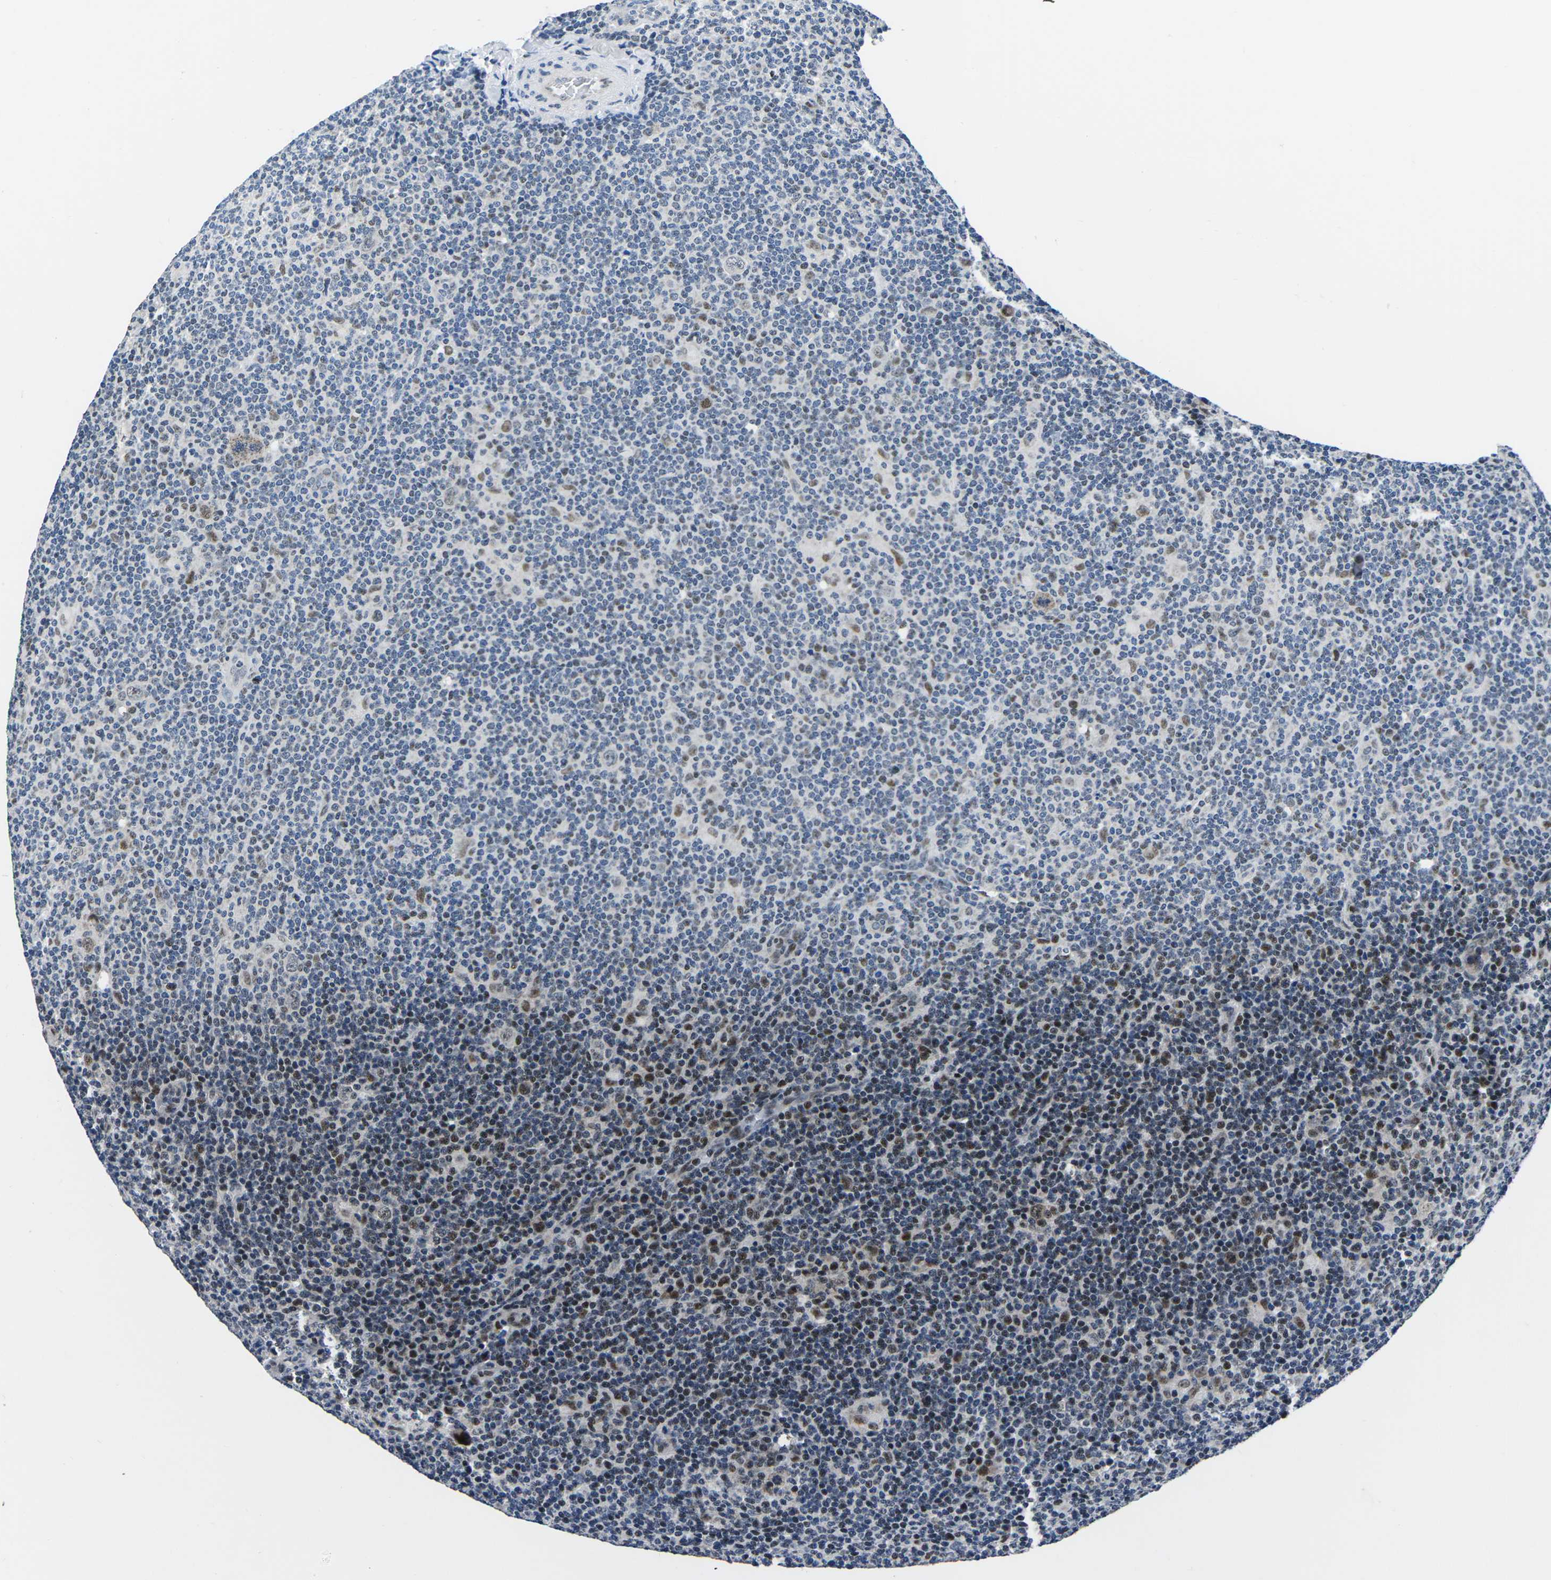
{"staining": {"intensity": "moderate", "quantity": "25%-75%", "location": "nuclear"}, "tissue": "lymphoma", "cell_type": "Tumor cells", "image_type": "cancer", "snomed": [{"axis": "morphology", "description": "Hodgkin's disease, NOS"}, {"axis": "topography", "description": "Lymph node"}], "caption": "A brown stain highlights moderate nuclear expression of a protein in lymphoma tumor cells. The staining is performed using DAB (3,3'-diaminobenzidine) brown chromogen to label protein expression. The nuclei are counter-stained blue using hematoxylin.", "gene": "CDC73", "patient": {"sex": "female", "age": 57}}